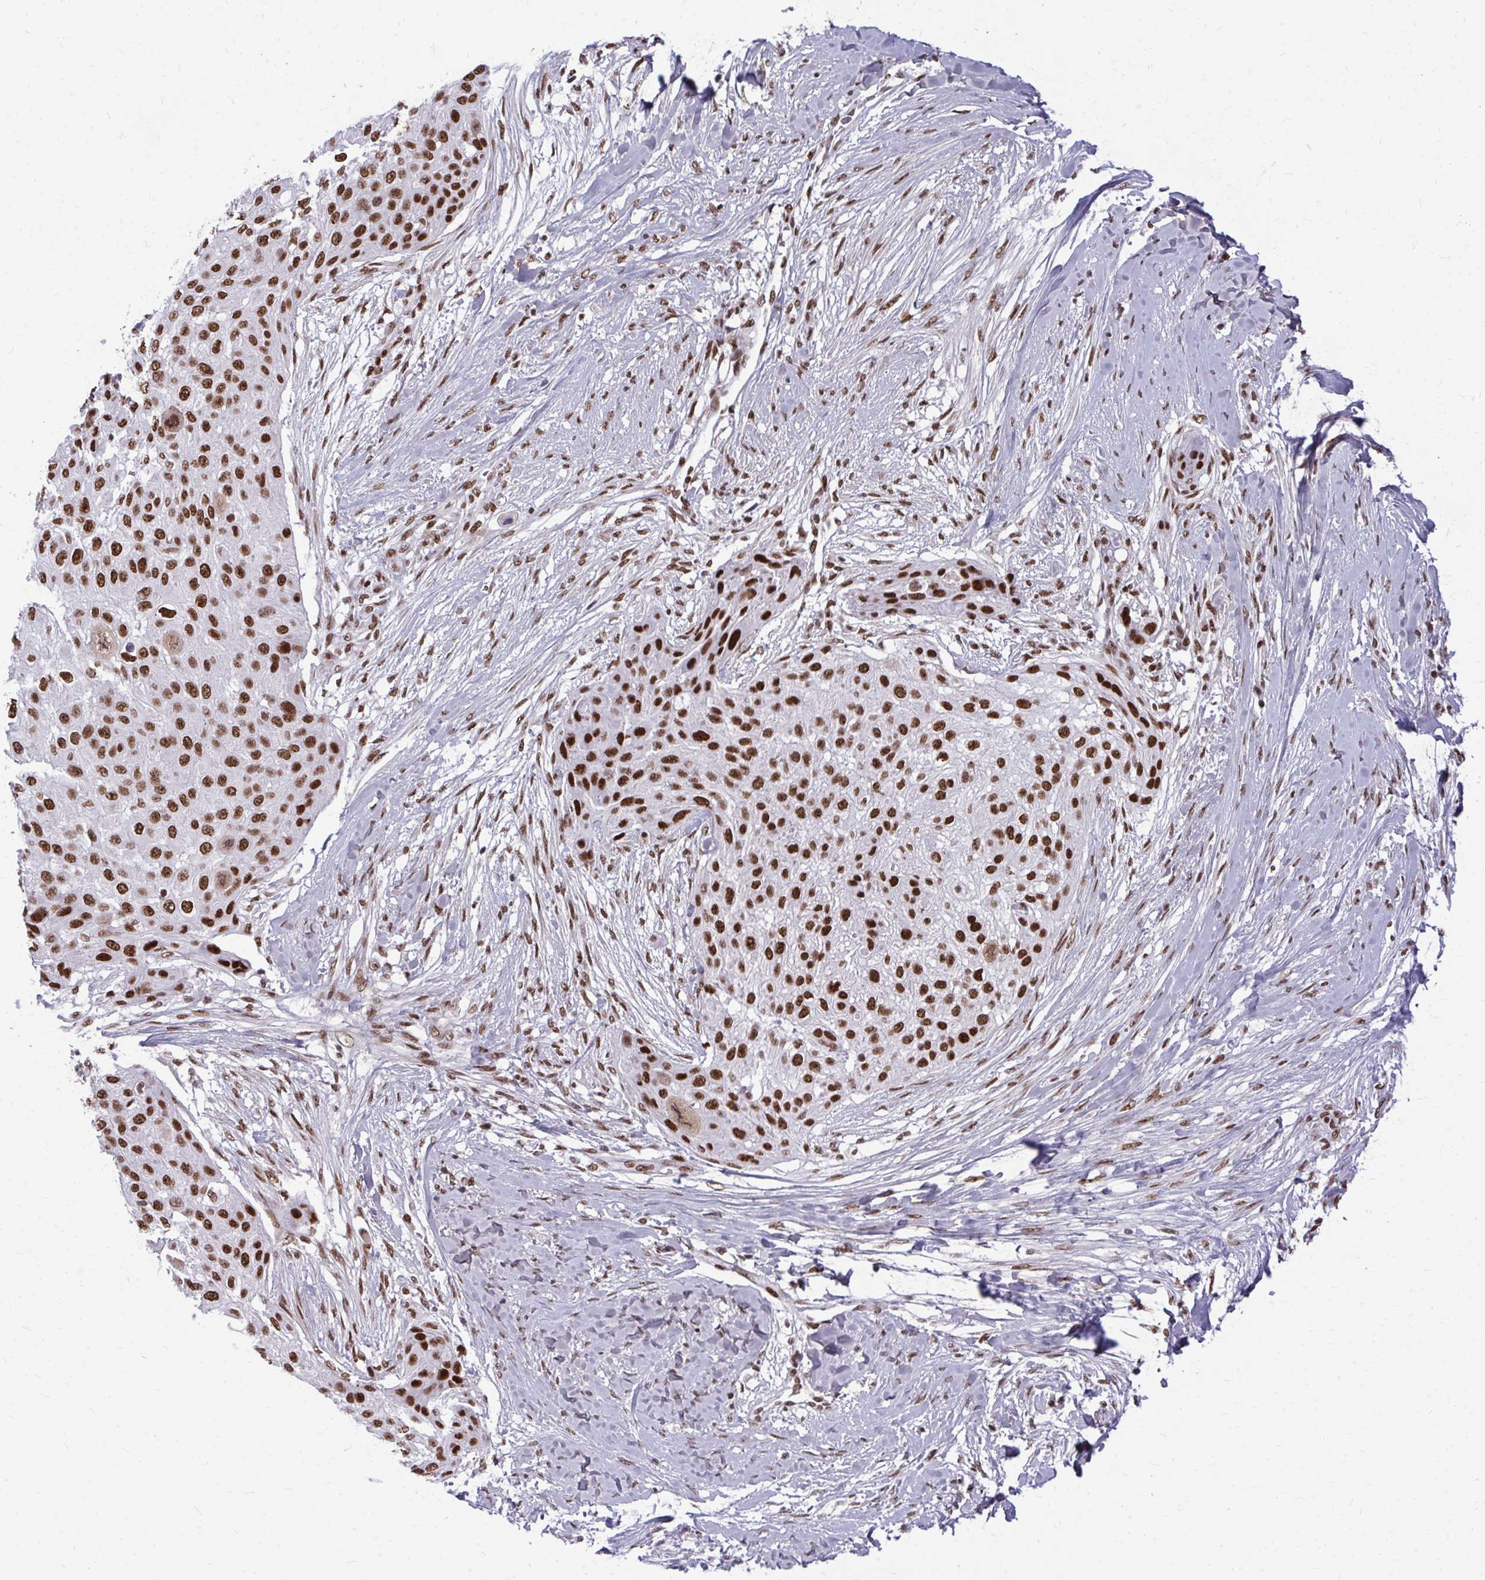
{"staining": {"intensity": "strong", "quantity": ">75%", "location": "nuclear"}, "tissue": "skin cancer", "cell_type": "Tumor cells", "image_type": "cancer", "snomed": [{"axis": "morphology", "description": "Squamous cell carcinoma, NOS"}, {"axis": "topography", "description": "Skin"}], "caption": "Protein analysis of squamous cell carcinoma (skin) tissue reveals strong nuclear expression in approximately >75% of tumor cells.", "gene": "CDYL", "patient": {"sex": "female", "age": 87}}